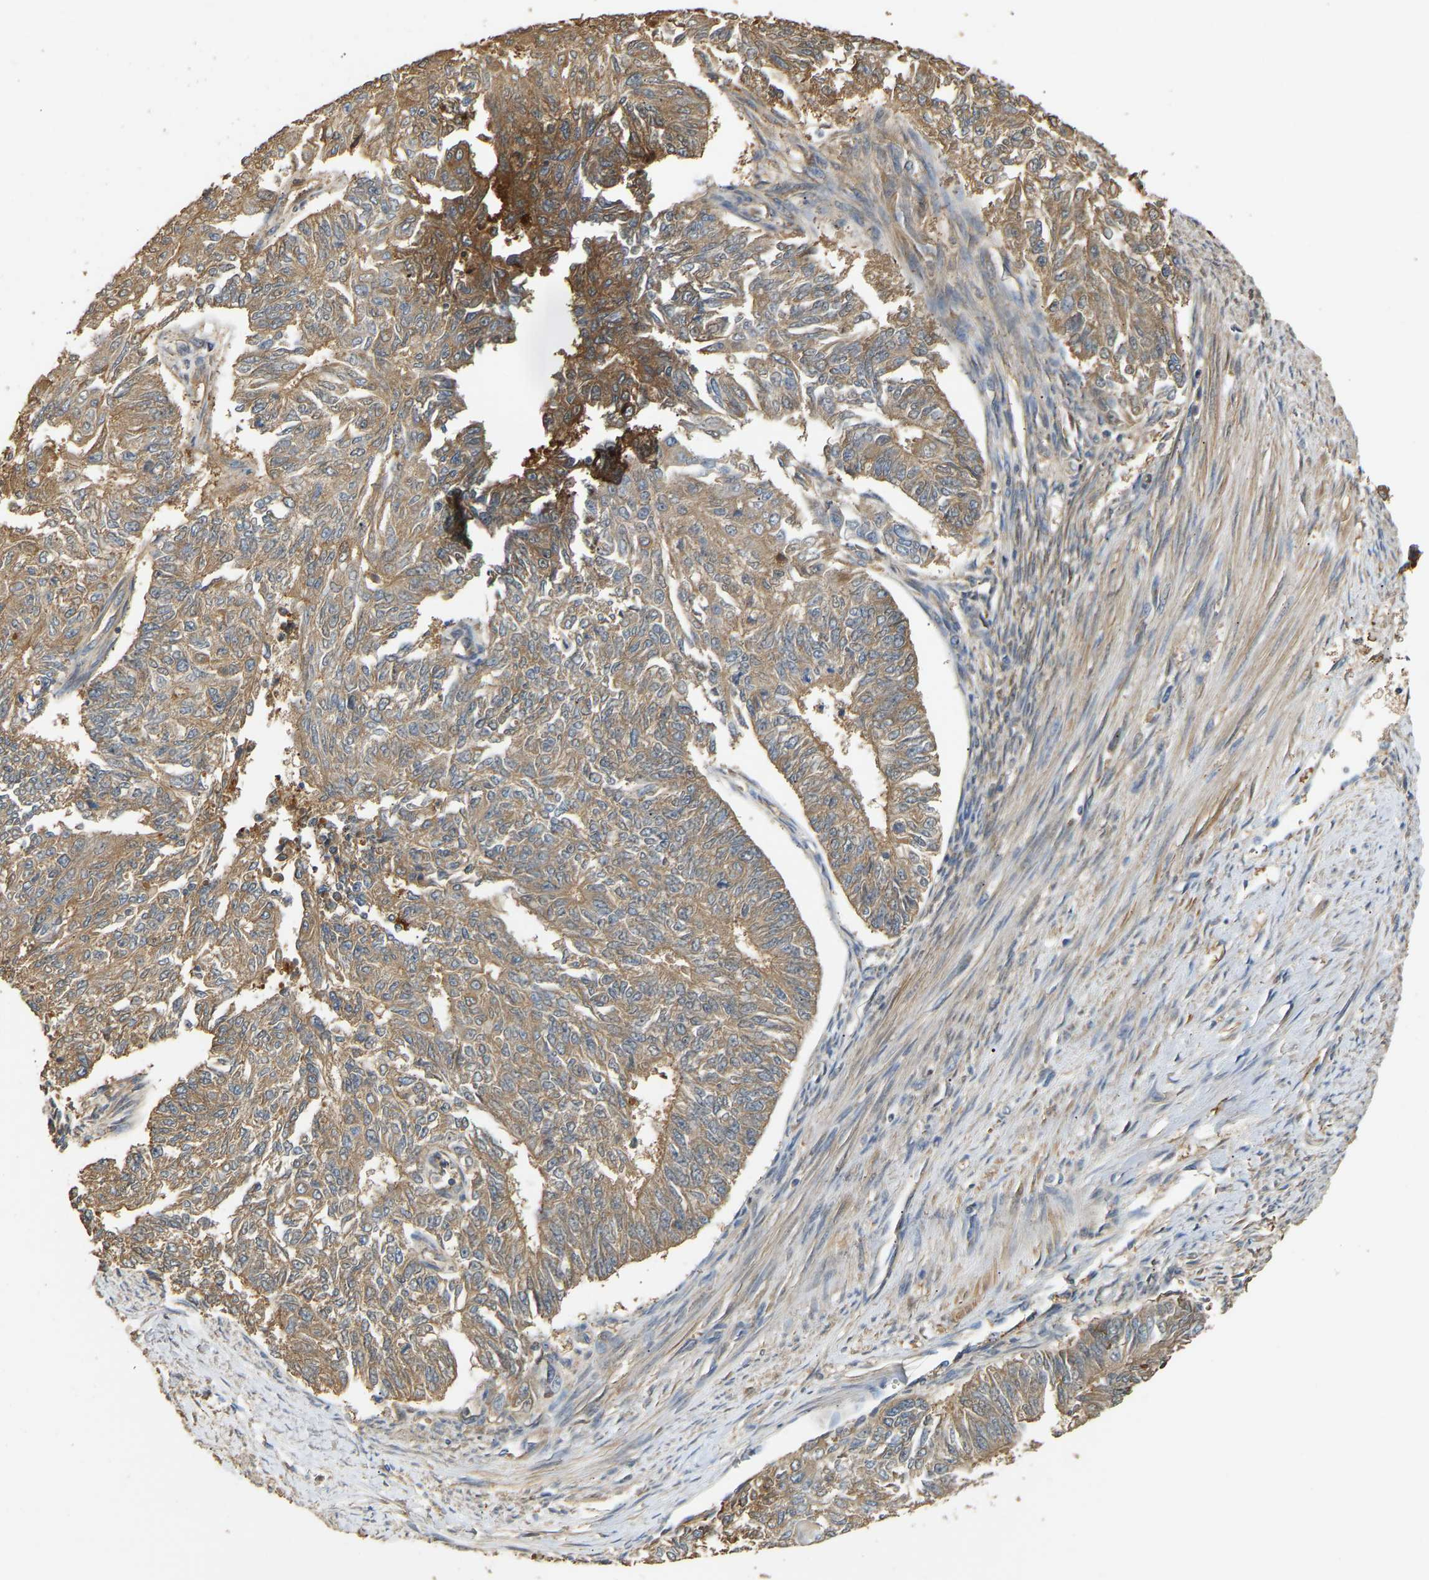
{"staining": {"intensity": "moderate", "quantity": ">75%", "location": "cytoplasmic/membranous"}, "tissue": "endometrial cancer", "cell_type": "Tumor cells", "image_type": "cancer", "snomed": [{"axis": "morphology", "description": "Adenocarcinoma, NOS"}, {"axis": "topography", "description": "Endometrium"}], "caption": "This photomicrograph reveals endometrial cancer stained with IHC to label a protein in brown. The cytoplasmic/membranous of tumor cells show moderate positivity for the protein. Nuclei are counter-stained blue.", "gene": "TMEM268", "patient": {"sex": "female", "age": 32}}